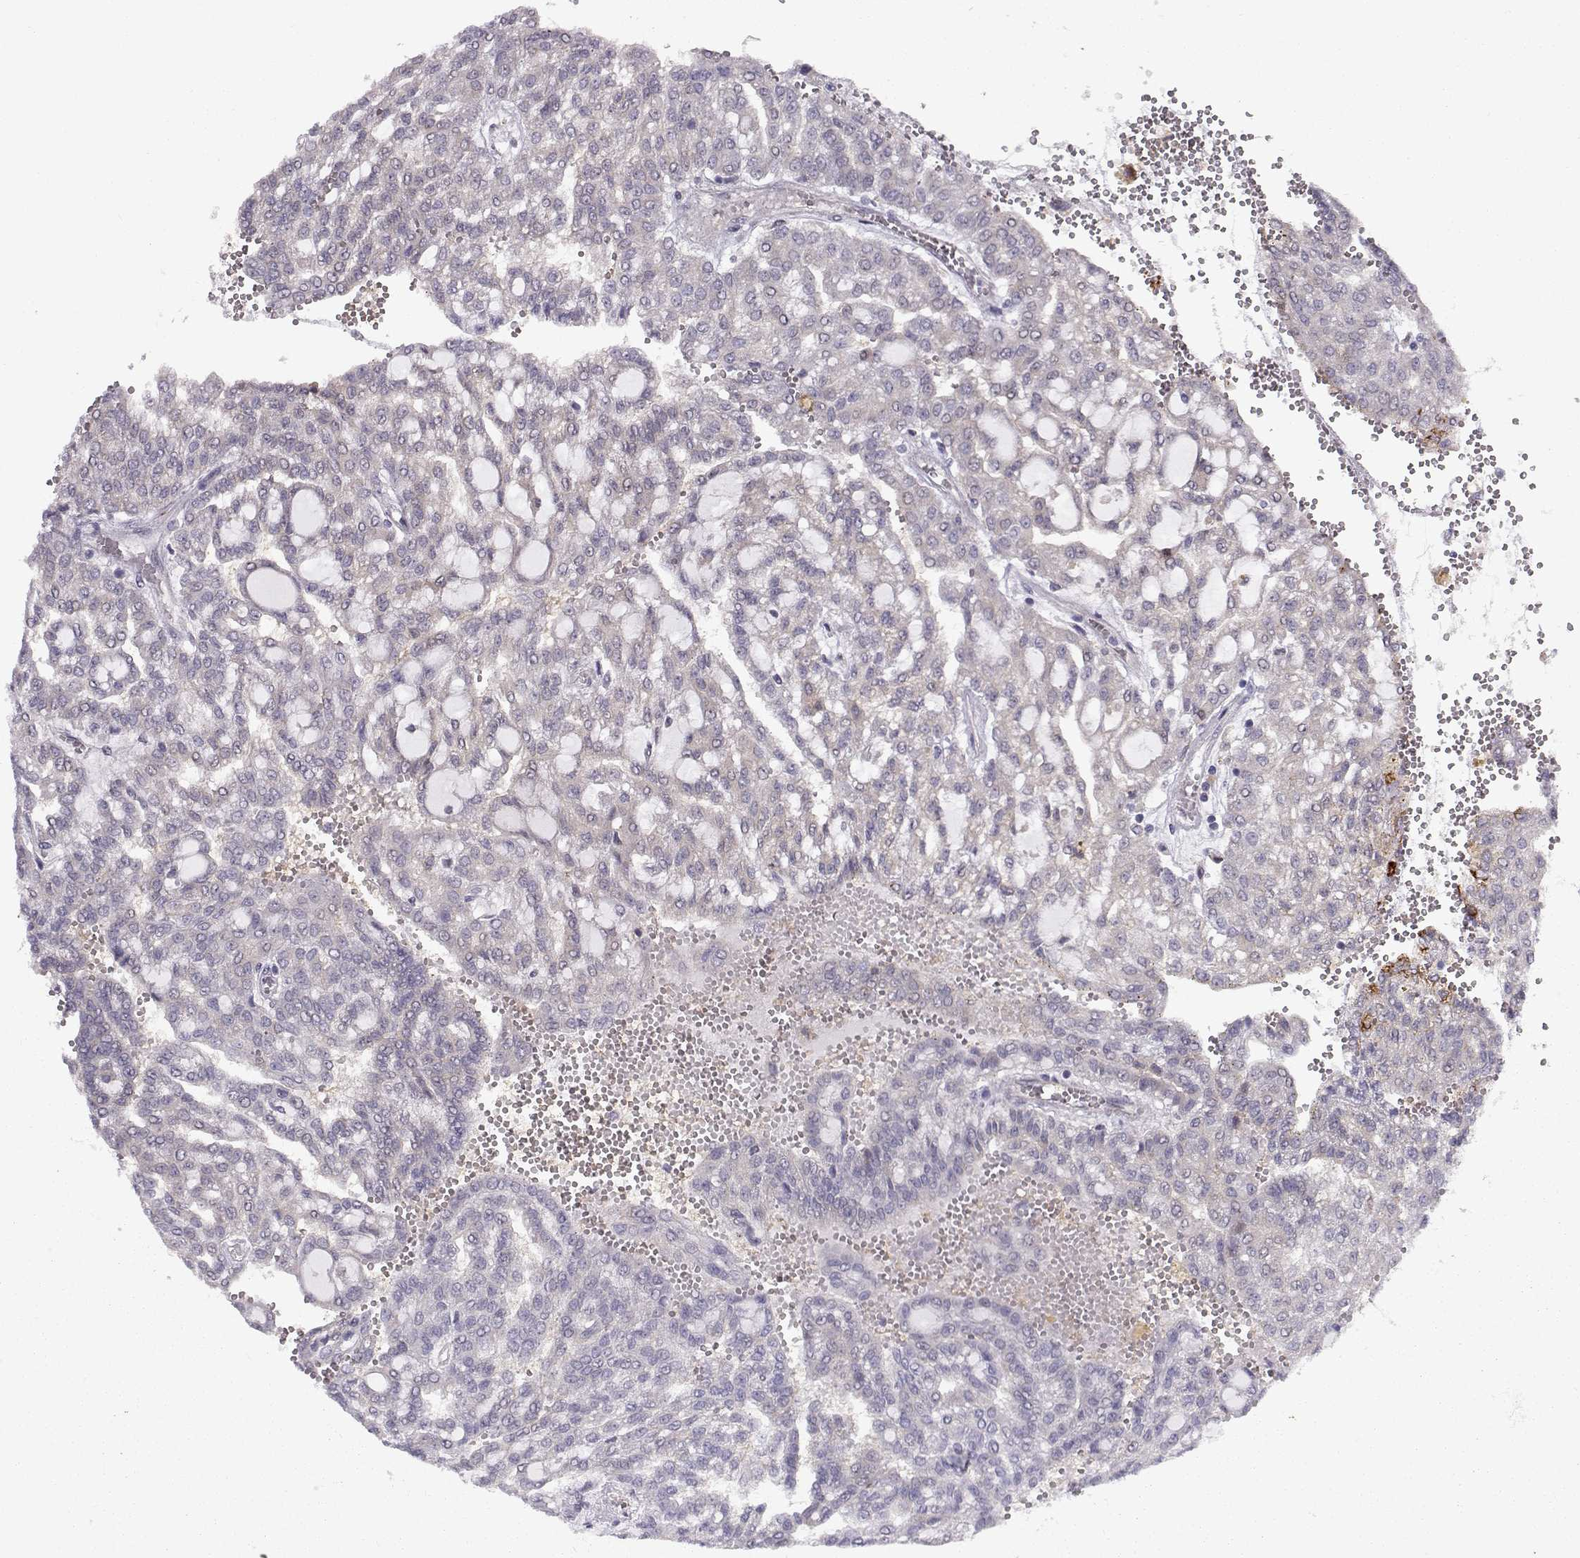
{"staining": {"intensity": "negative", "quantity": "none", "location": "none"}, "tissue": "renal cancer", "cell_type": "Tumor cells", "image_type": "cancer", "snomed": [{"axis": "morphology", "description": "Adenocarcinoma, NOS"}, {"axis": "topography", "description": "Kidney"}], "caption": "Human renal adenocarcinoma stained for a protein using IHC demonstrates no positivity in tumor cells.", "gene": "NPVF", "patient": {"sex": "male", "age": 63}}